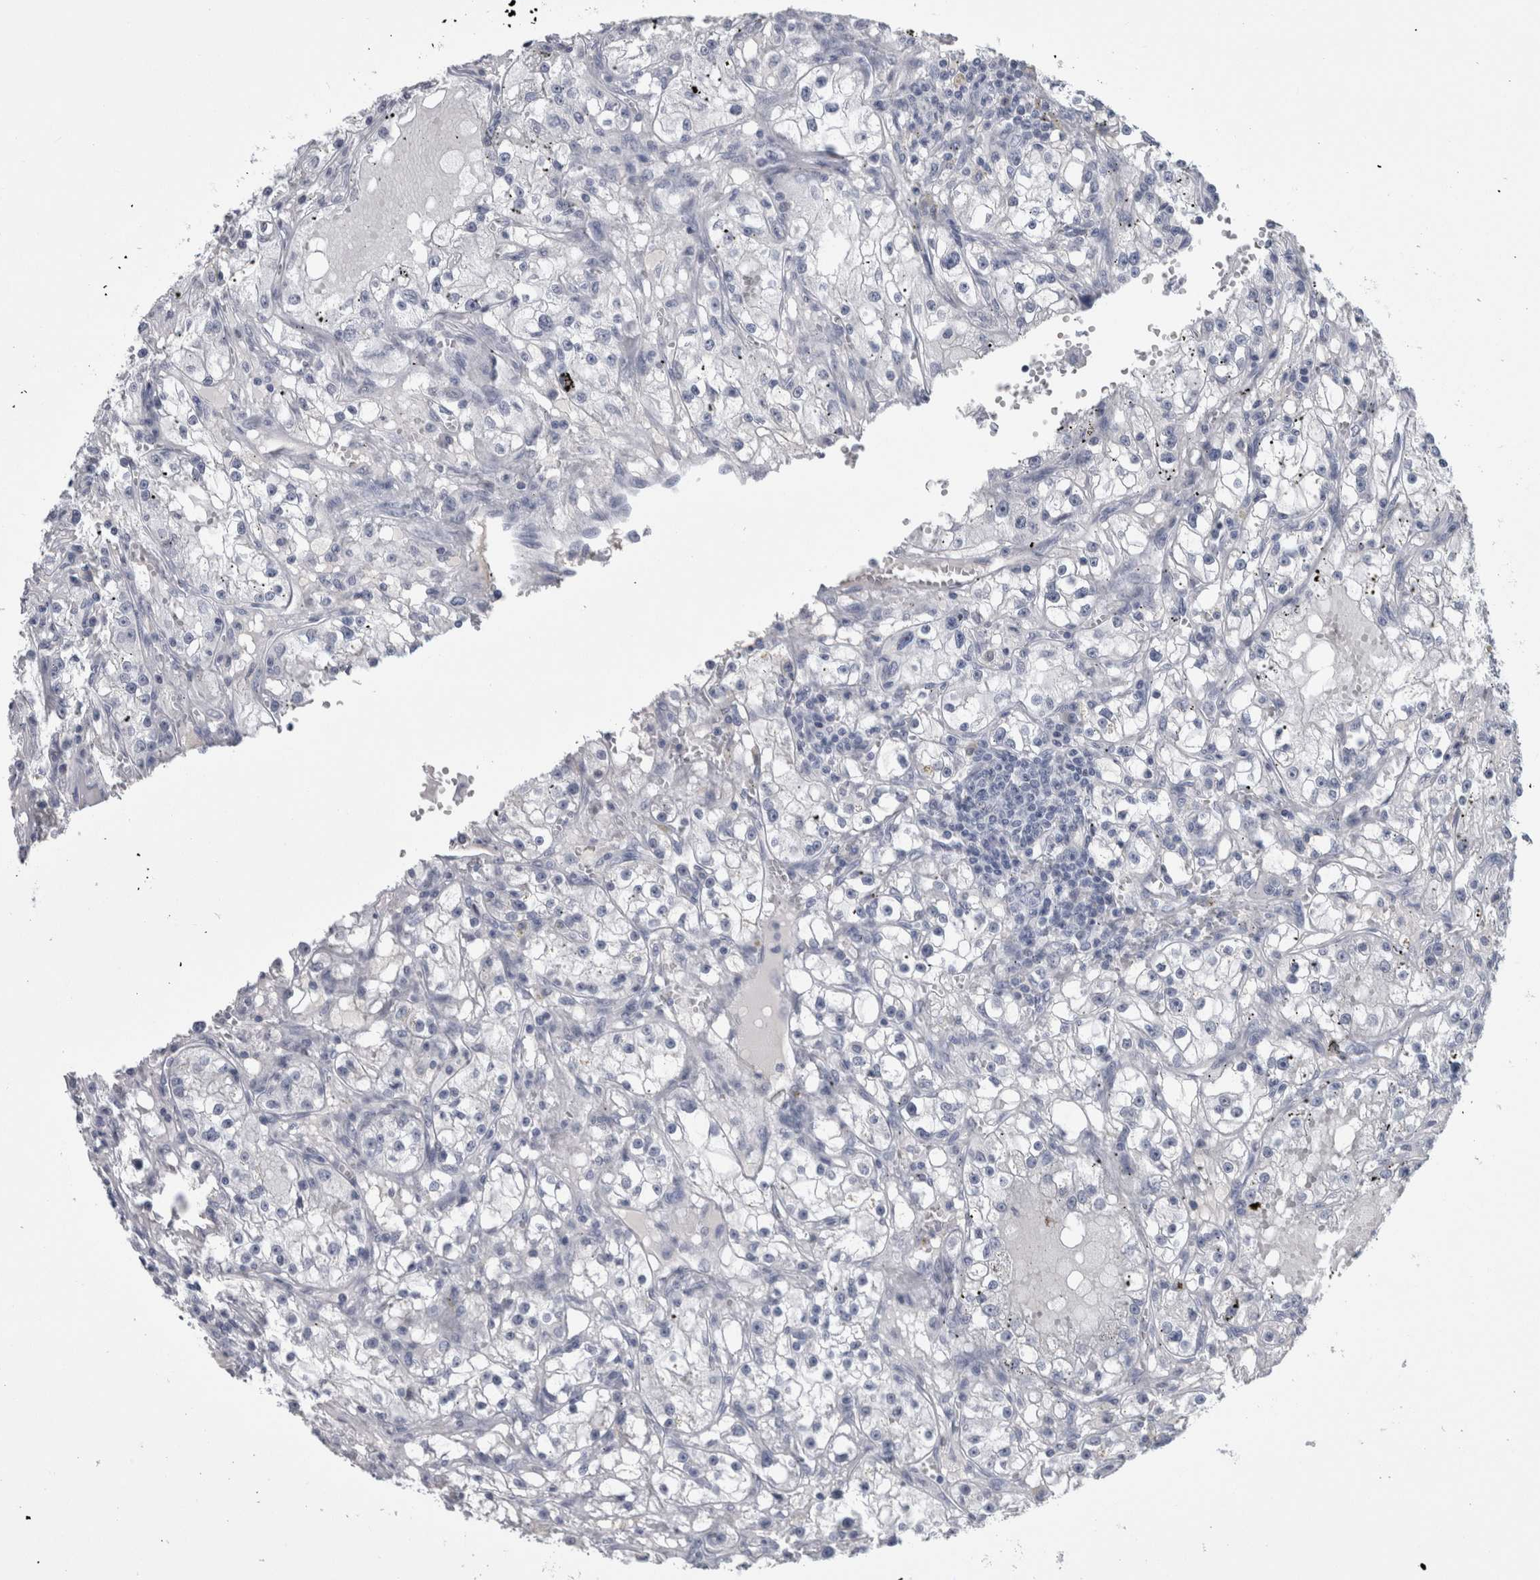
{"staining": {"intensity": "negative", "quantity": "none", "location": "none"}, "tissue": "renal cancer", "cell_type": "Tumor cells", "image_type": "cancer", "snomed": [{"axis": "morphology", "description": "Adenocarcinoma, NOS"}, {"axis": "topography", "description": "Kidney"}], "caption": "This is a photomicrograph of immunohistochemistry staining of renal adenocarcinoma, which shows no expression in tumor cells.", "gene": "PAX5", "patient": {"sex": "male", "age": 56}}